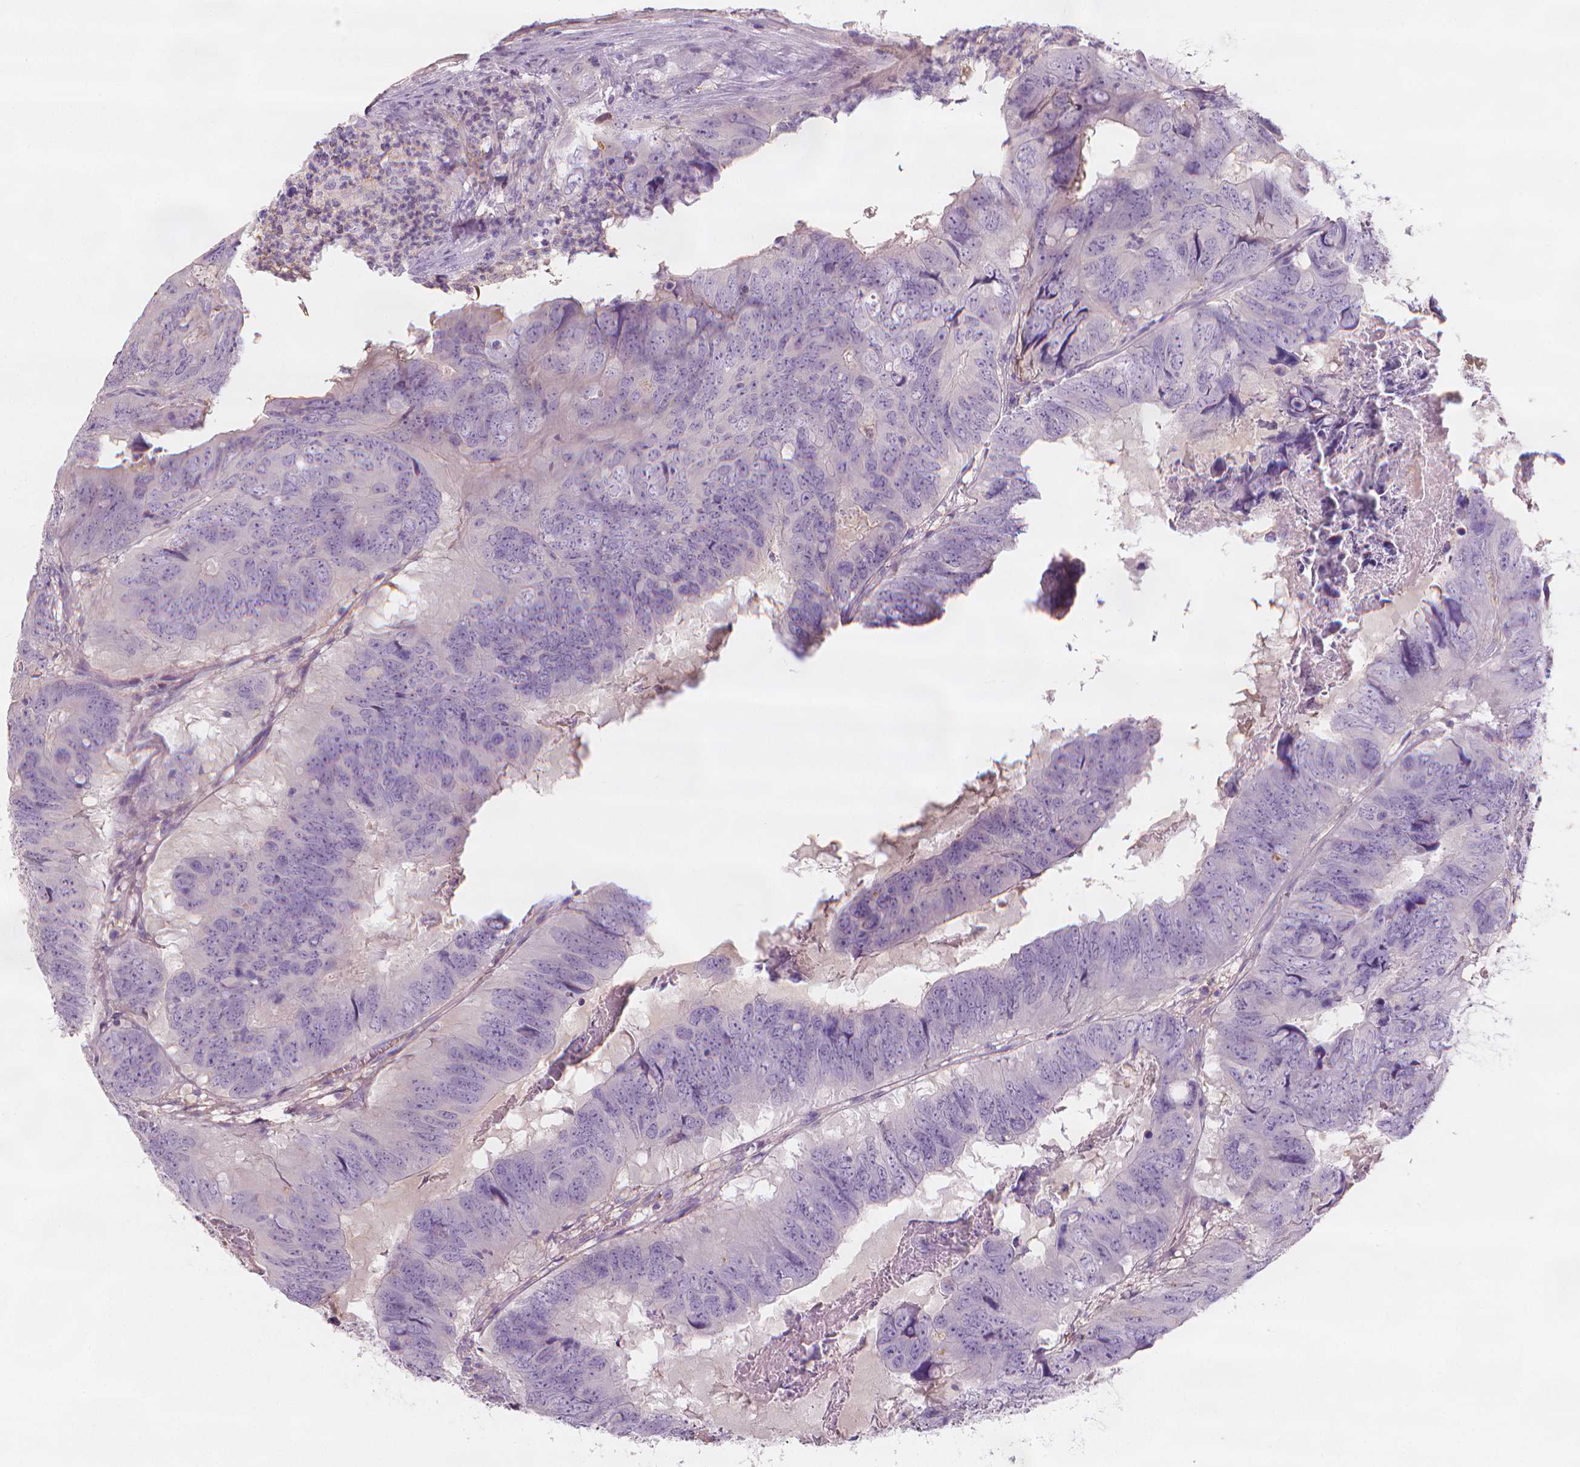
{"staining": {"intensity": "negative", "quantity": "none", "location": "none"}, "tissue": "colorectal cancer", "cell_type": "Tumor cells", "image_type": "cancer", "snomed": [{"axis": "morphology", "description": "Adenocarcinoma, NOS"}, {"axis": "topography", "description": "Colon"}], "caption": "The photomicrograph demonstrates no staining of tumor cells in adenocarcinoma (colorectal).", "gene": "APOA4", "patient": {"sex": "male", "age": 79}}